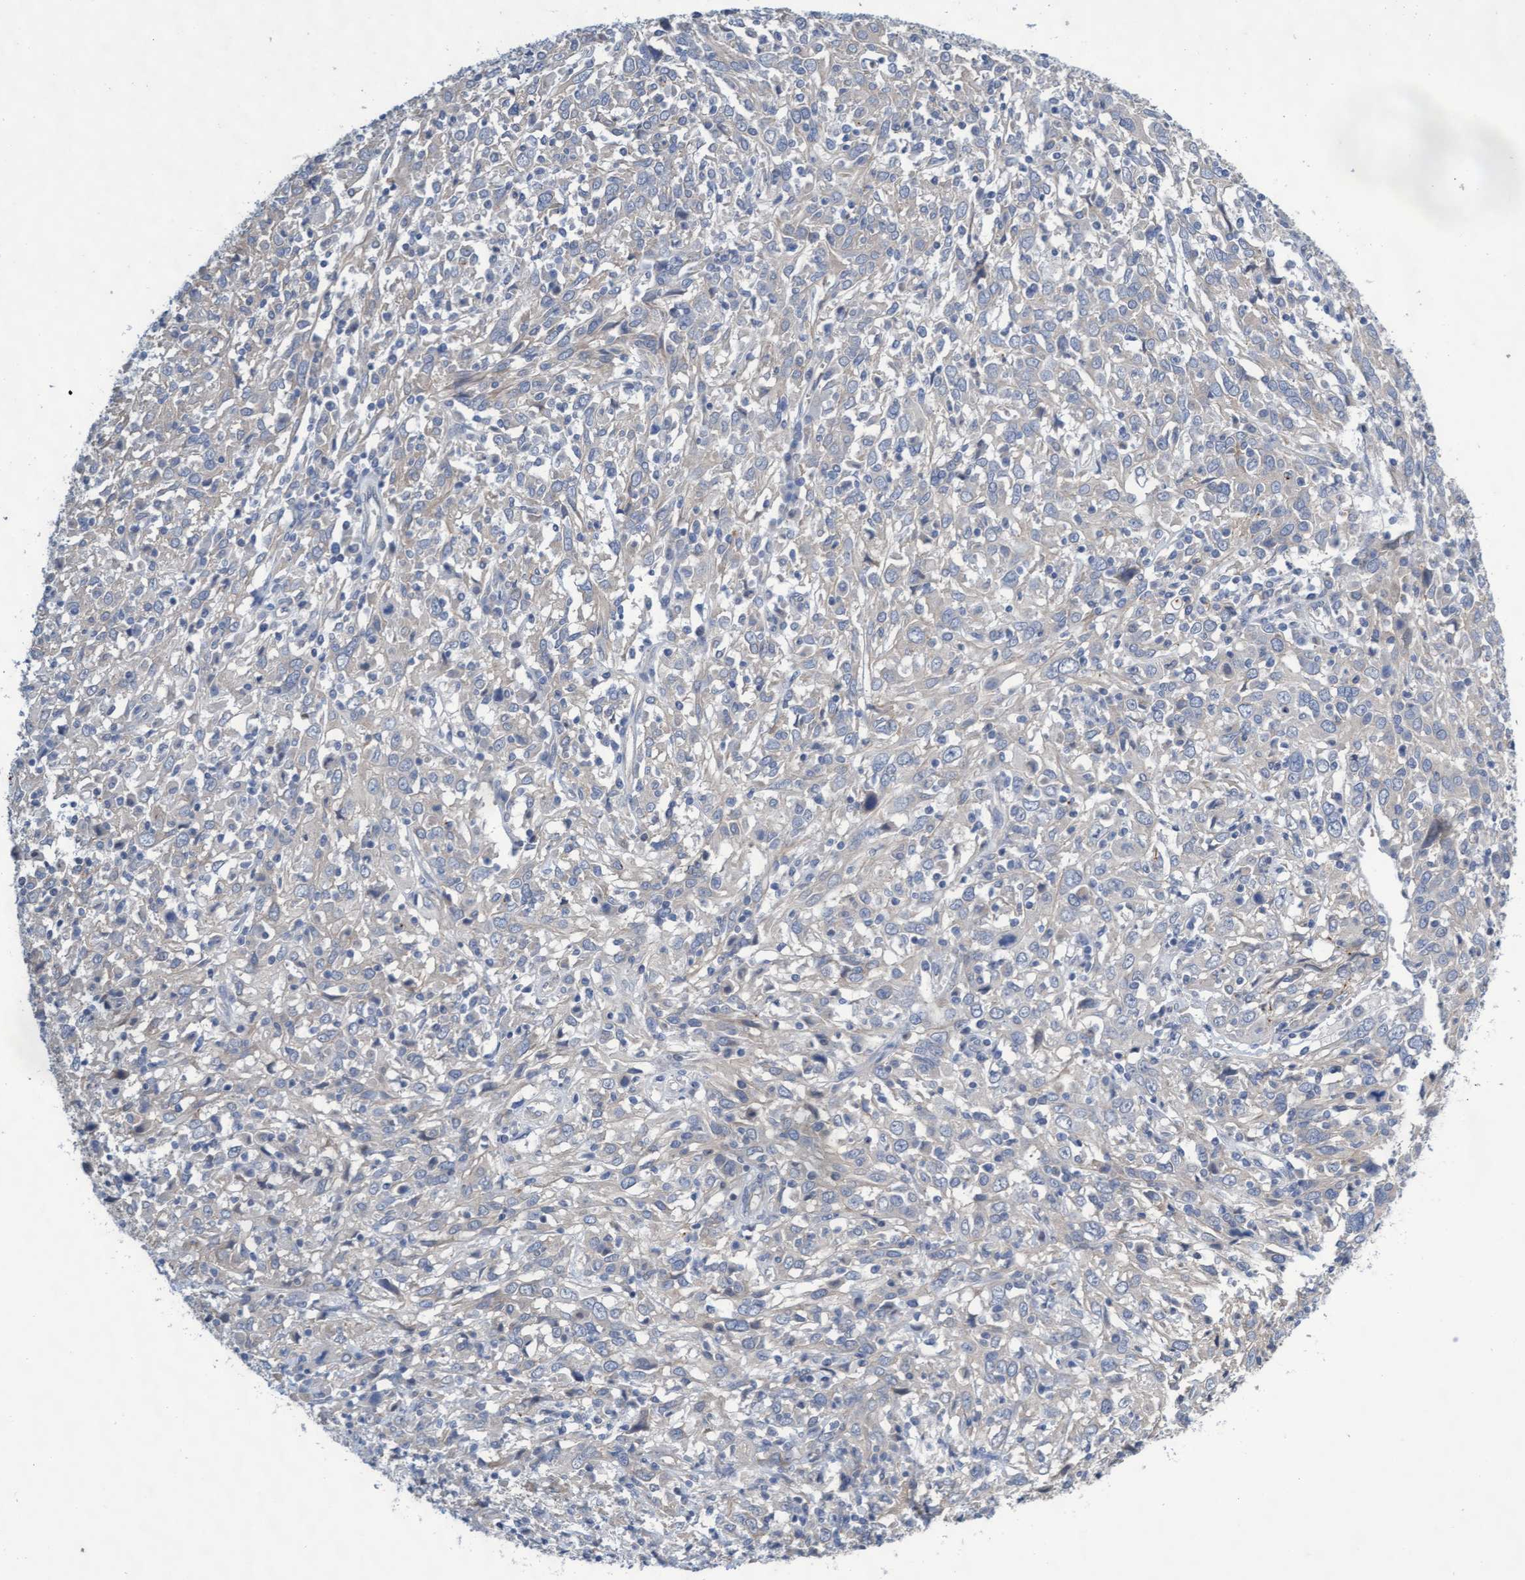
{"staining": {"intensity": "negative", "quantity": "none", "location": "none"}, "tissue": "cervical cancer", "cell_type": "Tumor cells", "image_type": "cancer", "snomed": [{"axis": "morphology", "description": "Squamous cell carcinoma, NOS"}, {"axis": "topography", "description": "Cervix"}], "caption": "This is an immunohistochemistry (IHC) image of human cervical cancer (squamous cell carcinoma). There is no staining in tumor cells.", "gene": "ABCF2", "patient": {"sex": "female", "age": 46}}